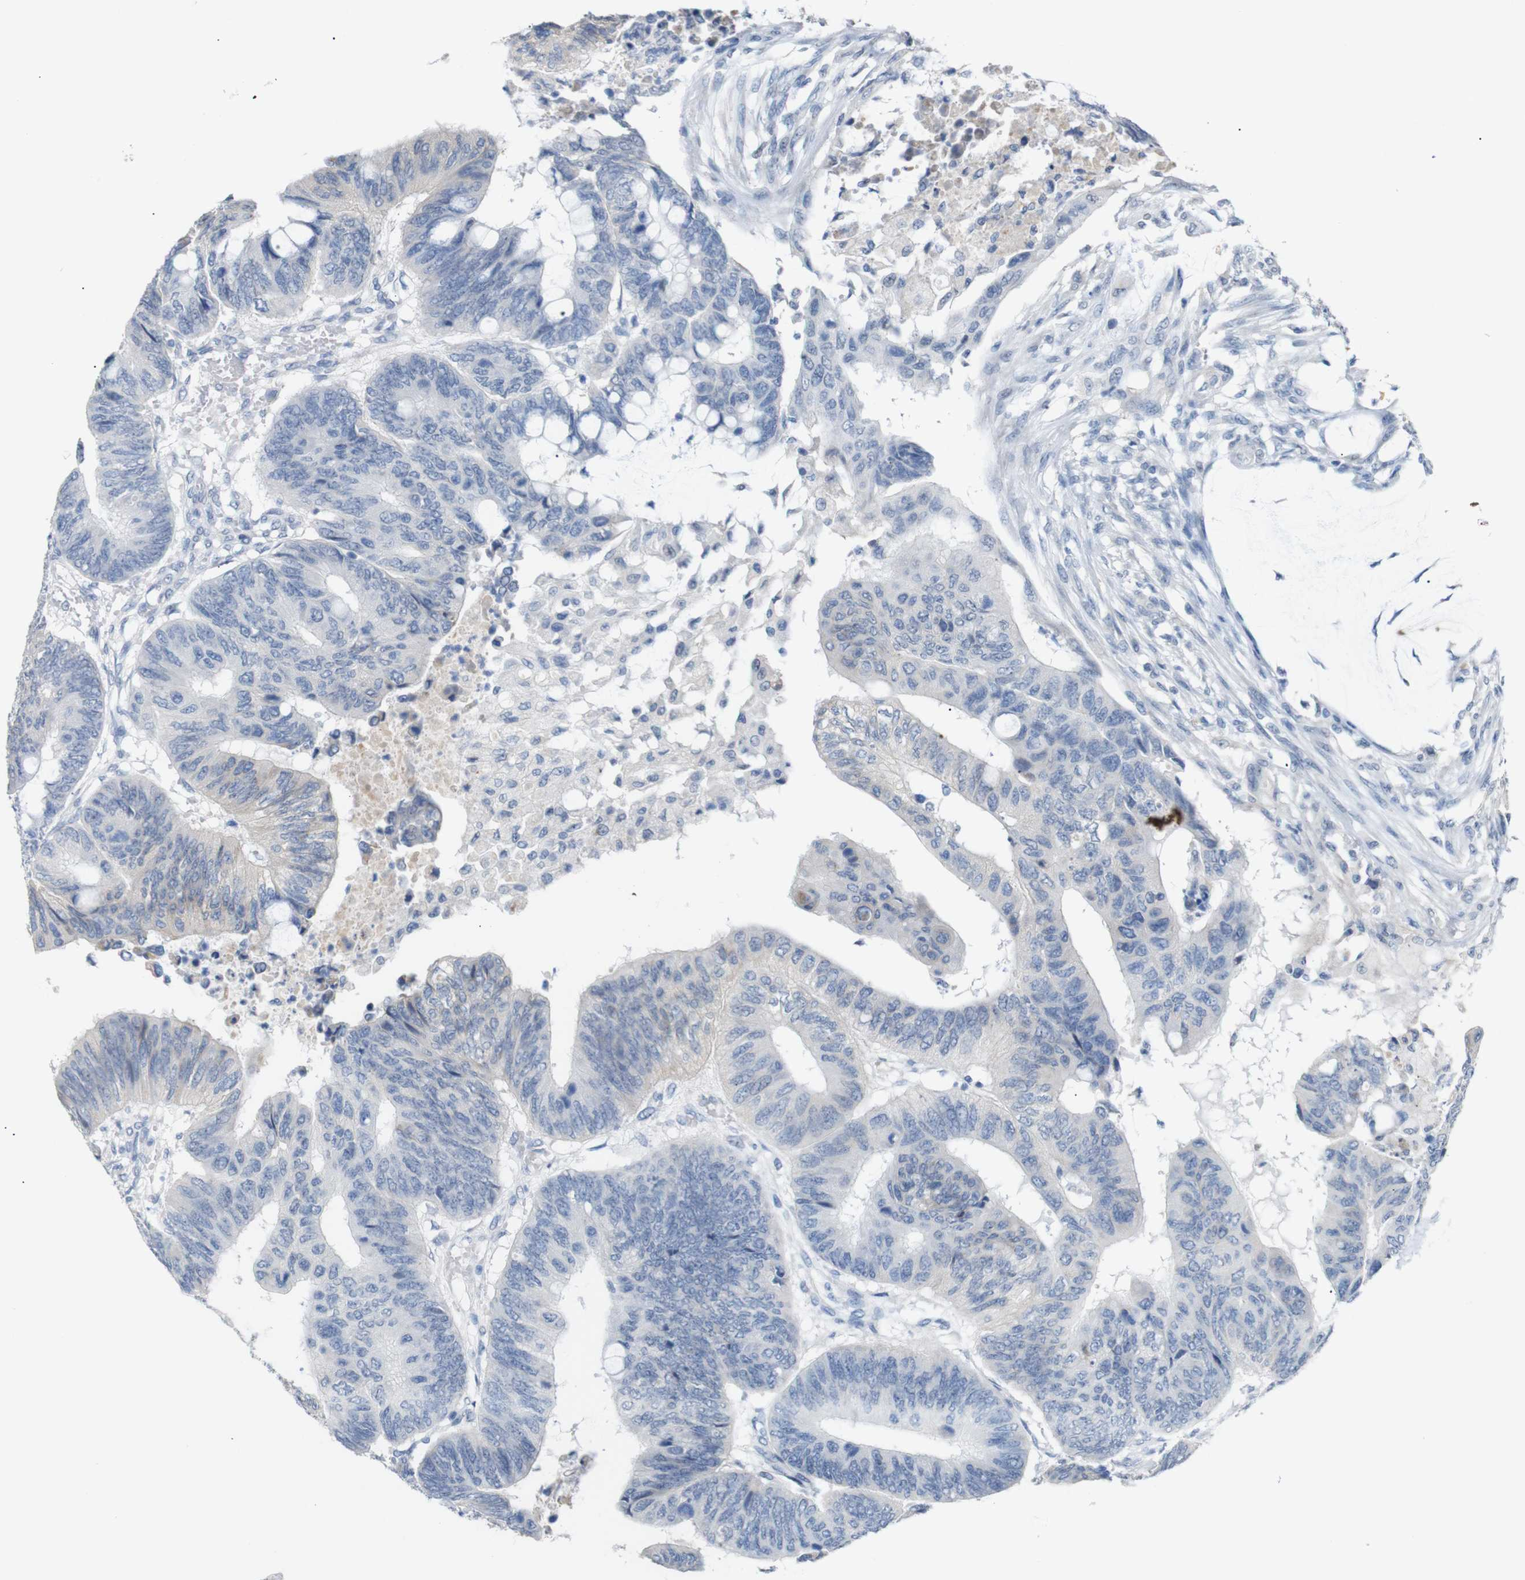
{"staining": {"intensity": "negative", "quantity": "none", "location": "none"}, "tissue": "colorectal cancer", "cell_type": "Tumor cells", "image_type": "cancer", "snomed": [{"axis": "morphology", "description": "Normal tissue, NOS"}, {"axis": "morphology", "description": "Adenocarcinoma, NOS"}, {"axis": "topography", "description": "Rectum"}, {"axis": "topography", "description": "Peripheral nerve tissue"}], "caption": "A photomicrograph of colorectal cancer stained for a protein exhibits no brown staining in tumor cells. Nuclei are stained in blue.", "gene": "CHRM5", "patient": {"sex": "male", "age": 92}}